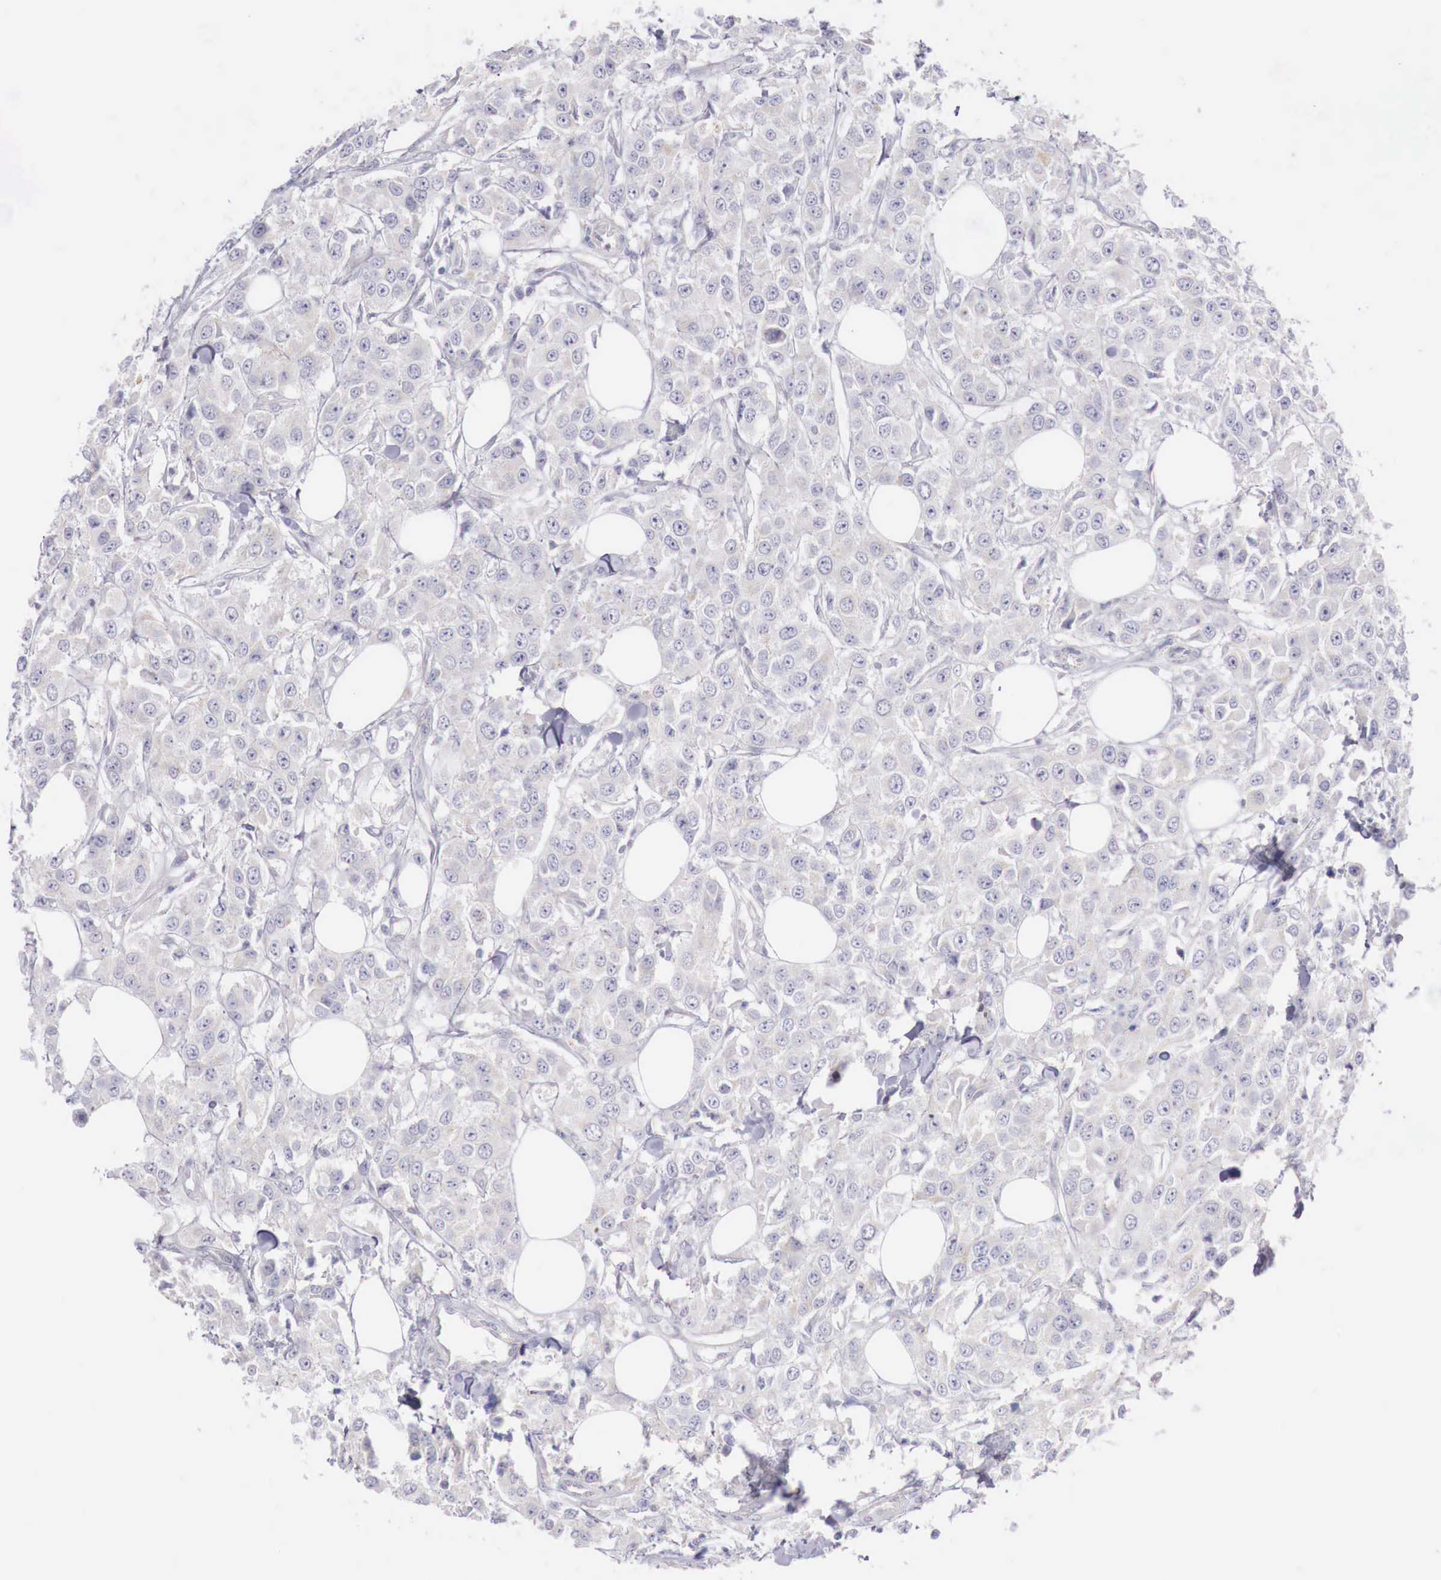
{"staining": {"intensity": "negative", "quantity": "none", "location": "none"}, "tissue": "breast cancer", "cell_type": "Tumor cells", "image_type": "cancer", "snomed": [{"axis": "morphology", "description": "Duct carcinoma"}, {"axis": "topography", "description": "Breast"}], "caption": "Invasive ductal carcinoma (breast) stained for a protein using IHC shows no expression tumor cells.", "gene": "TRIM13", "patient": {"sex": "female", "age": 58}}